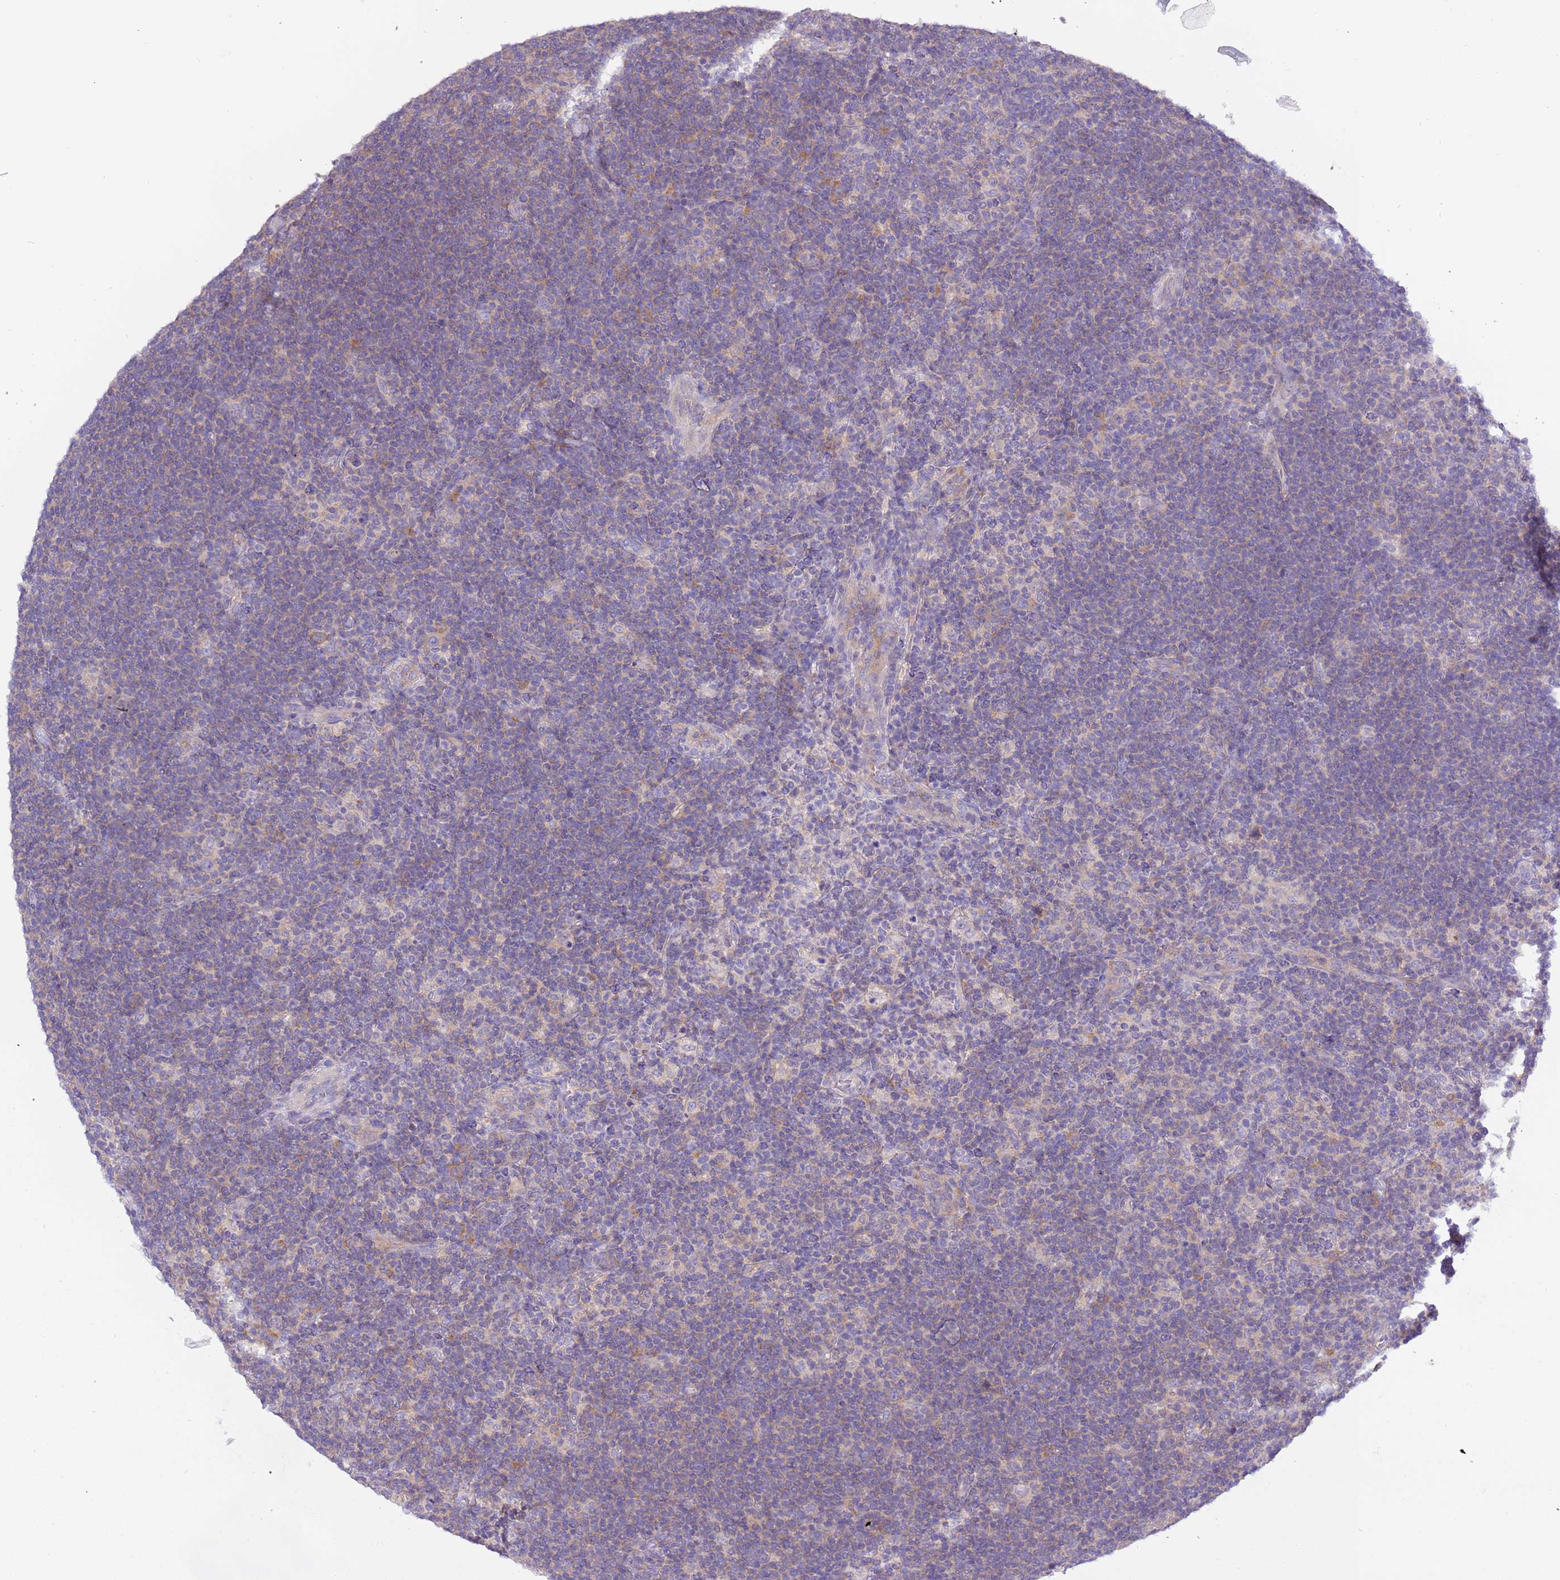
{"staining": {"intensity": "negative", "quantity": "none", "location": "none"}, "tissue": "lymphoma", "cell_type": "Tumor cells", "image_type": "cancer", "snomed": [{"axis": "morphology", "description": "Hodgkin's disease, NOS"}, {"axis": "topography", "description": "Lymph node"}], "caption": "Immunohistochemical staining of lymphoma displays no significant staining in tumor cells.", "gene": "STIP1", "patient": {"sex": "female", "age": 57}}